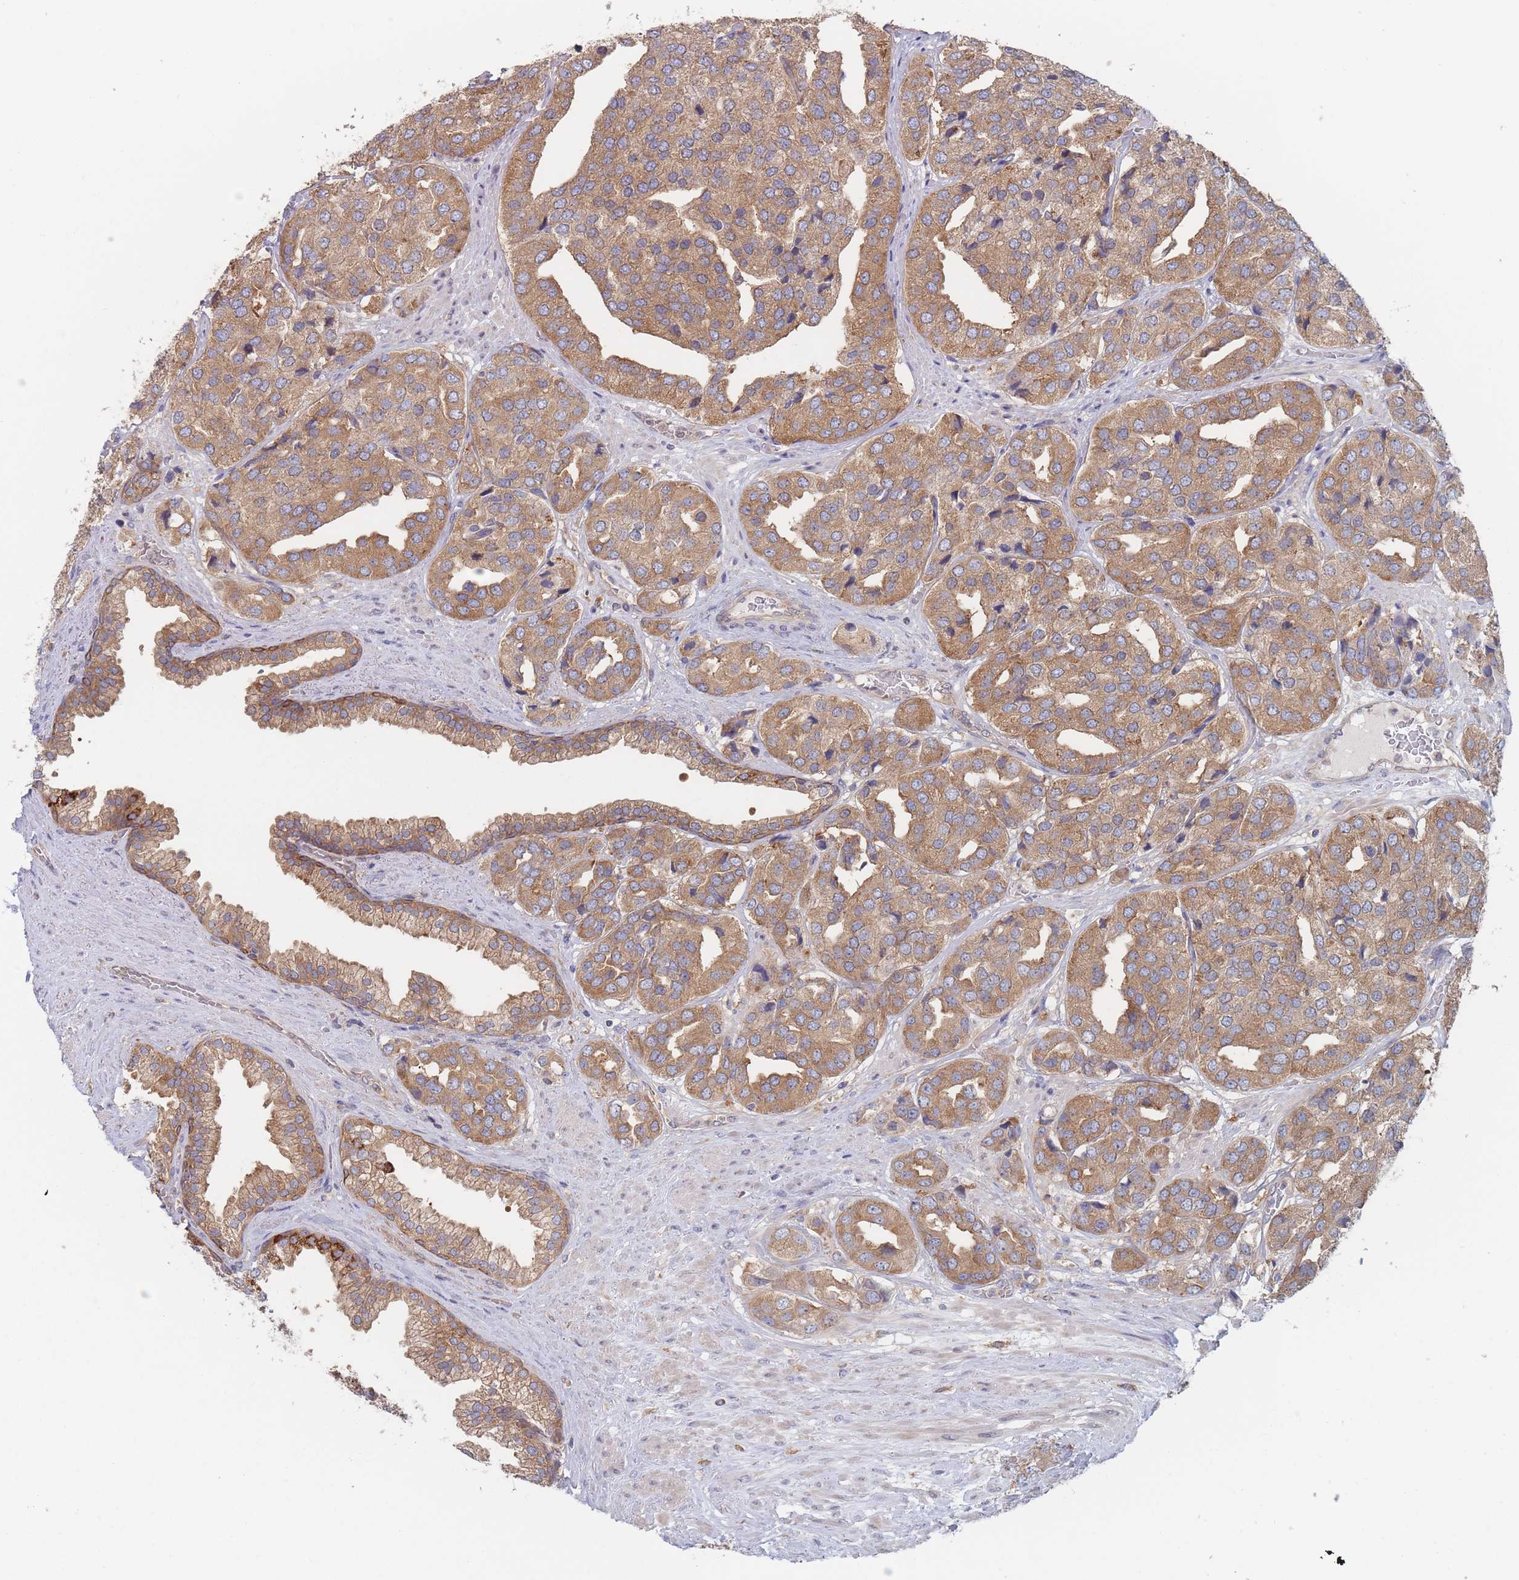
{"staining": {"intensity": "moderate", "quantity": ">75%", "location": "cytoplasmic/membranous"}, "tissue": "prostate cancer", "cell_type": "Tumor cells", "image_type": "cancer", "snomed": [{"axis": "morphology", "description": "Adenocarcinoma, High grade"}, {"axis": "topography", "description": "Prostate"}], "caption": "There is medium levels of moderate cytoplasmic/membranous expression in tumor cells of high-grade adenocarcinoma (prostate), as demonstrated by immunohistochemical staining (brown color).", "gene": "EFCC1", "patient": {"sex": "male", "age": 63}}